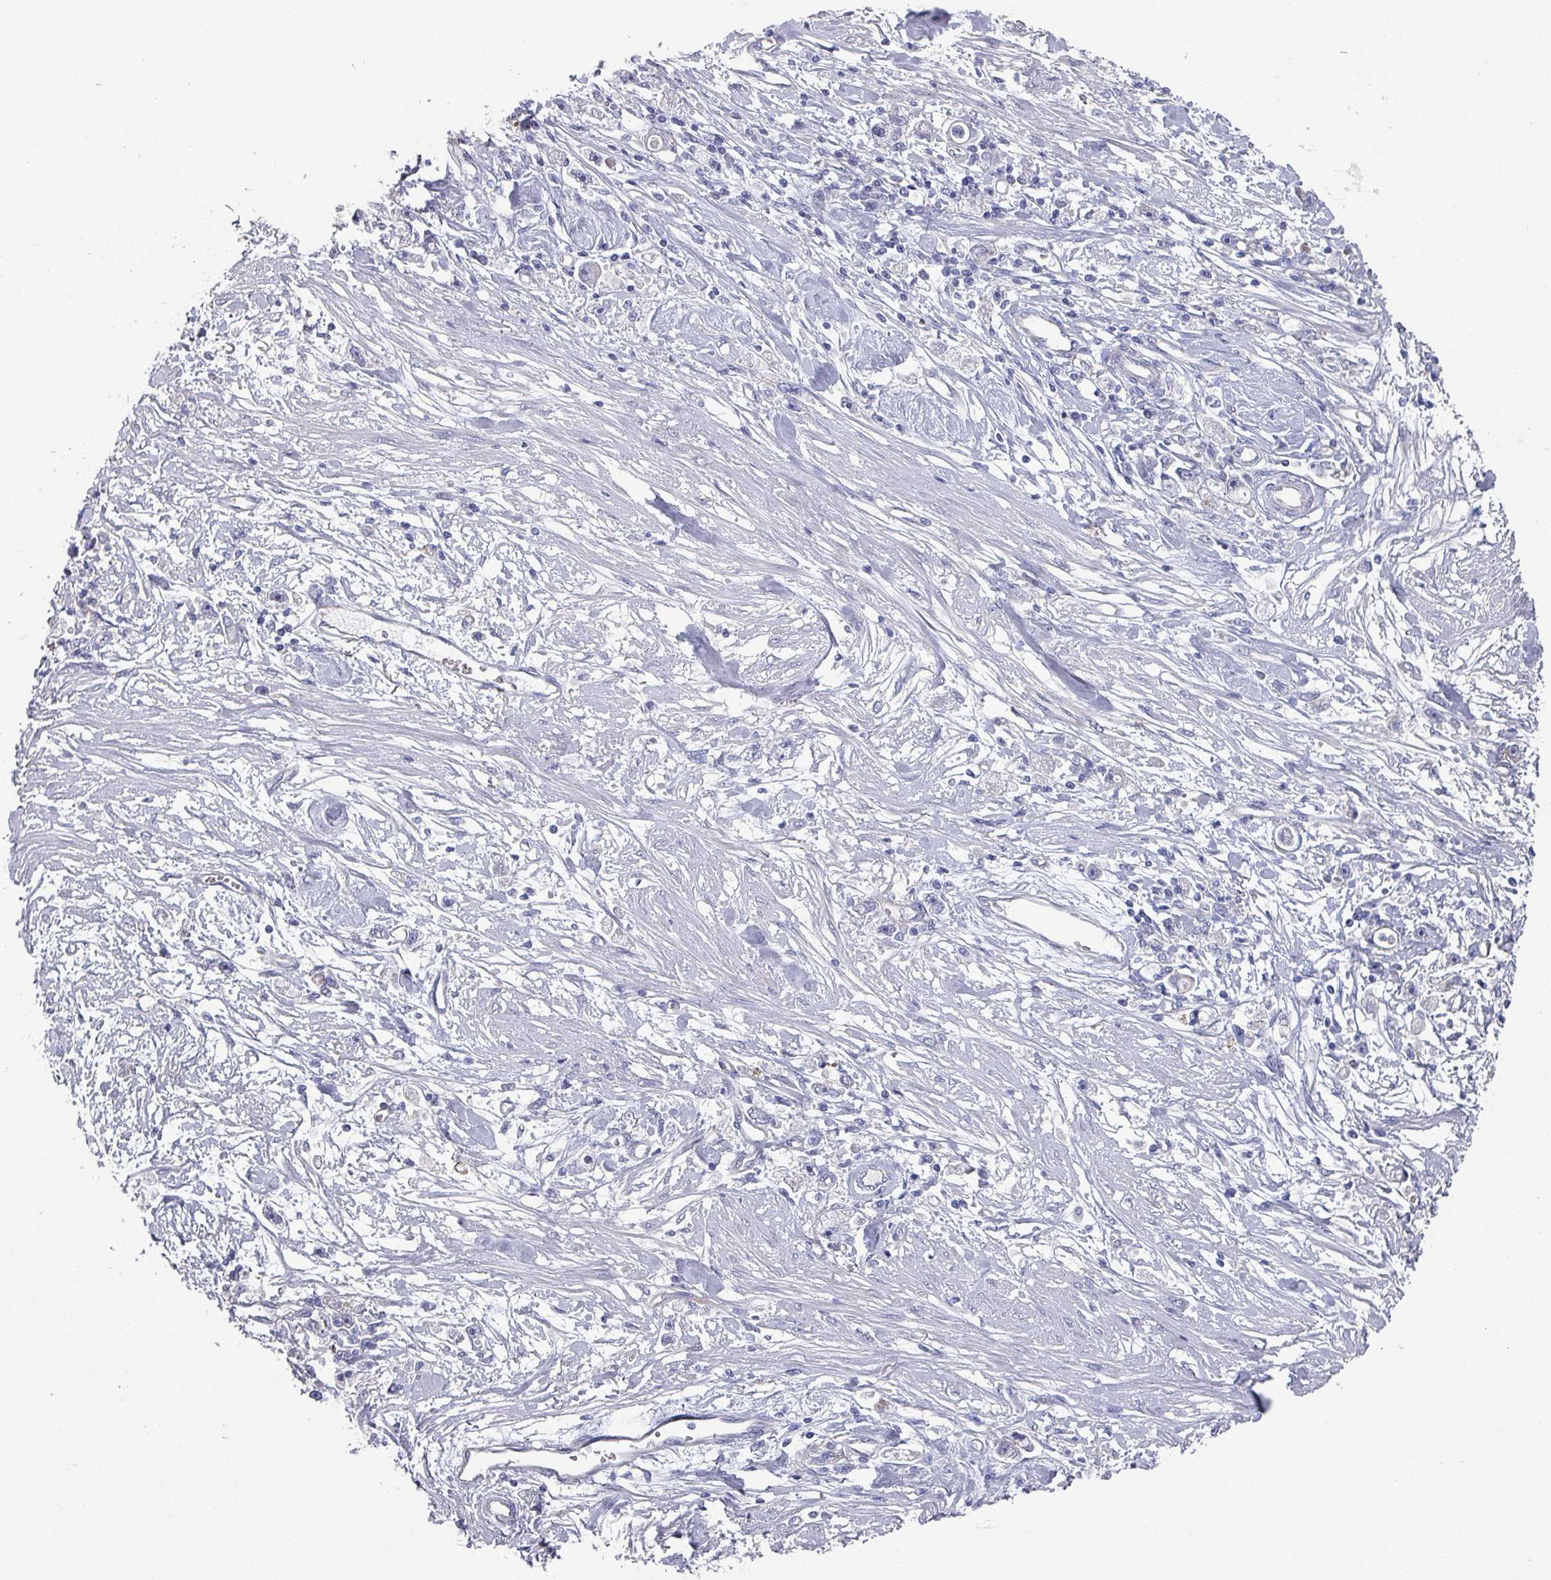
{"staining": {"intensity": "negative", "quantity": "none", "location": "none"}, "tissue": "stomach cancer", "cell_type": "Tumor cells", "image_type": "cancer", "snomed": [{"axis": "morphology", "description": "Adenocarcinoma, NOS"}, {"axis": "topography", "description": "Stomach"}], "caption": "Protein analysis of adenocarcinoma (stomach) exhibits no significant staining in tumor cells.", "gene": "EFL1", "patient": {"sex": "female", "age": 59}}